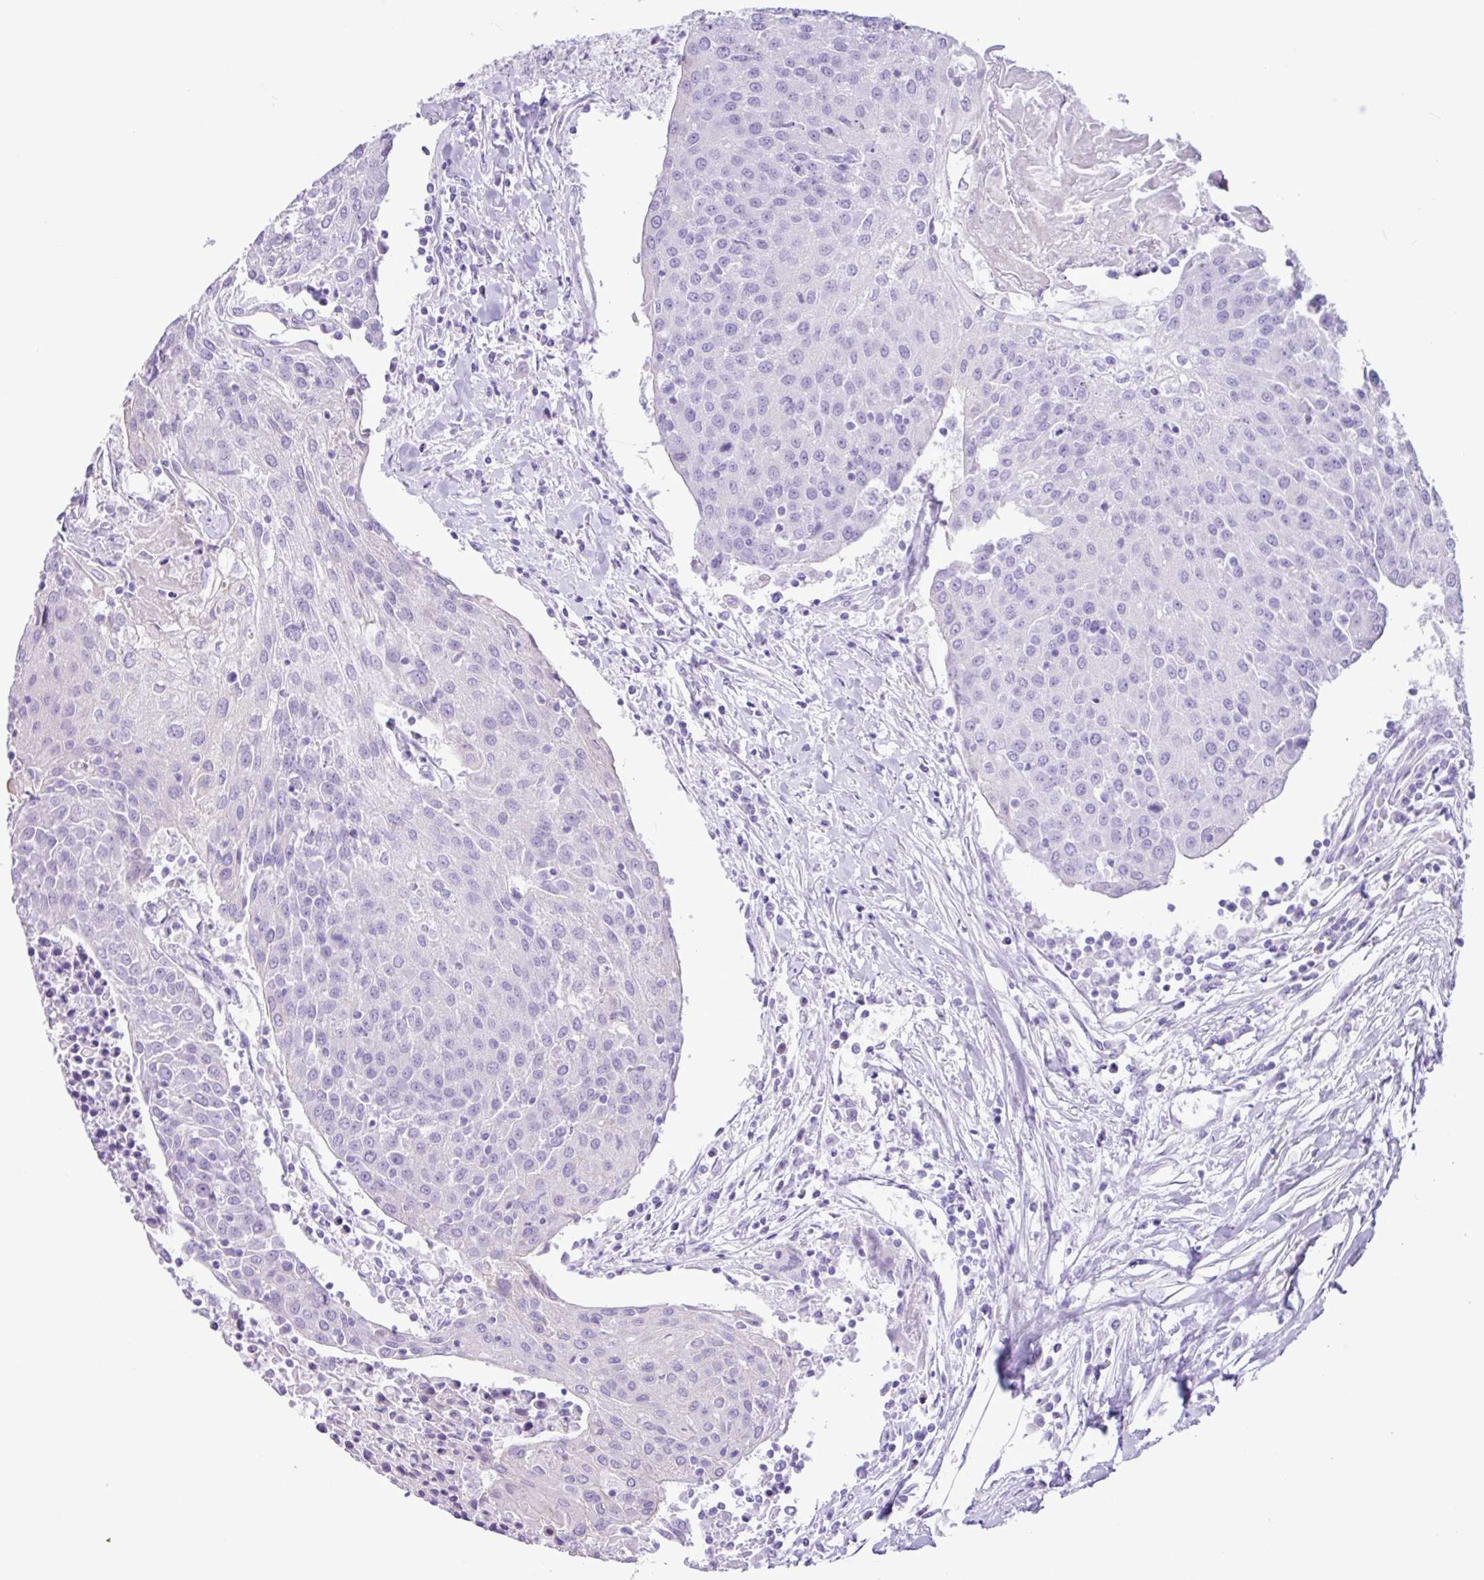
{"staining": {"intensity": "negative", "quantity": "none", "location": "none"}, "tissue": "urothelial cancer", "cell_type": "Tumor cells", "image_type": "cancer", "snomed": [{"axis": "morphology", "description": "Urothelial carcinoma, High grade"}, {"axis": "topography", "description": "Urinary bladder"}], "caption": "The photomicrograph displays no staining of tumor cells in high-grade urothelial carcinoma. The staining is performed using DAB brown chromogen with nuclei counter-stained in using hematoxylin.", "gene": "CKMT2", "patient": {"sex": "female", "age": 85}}